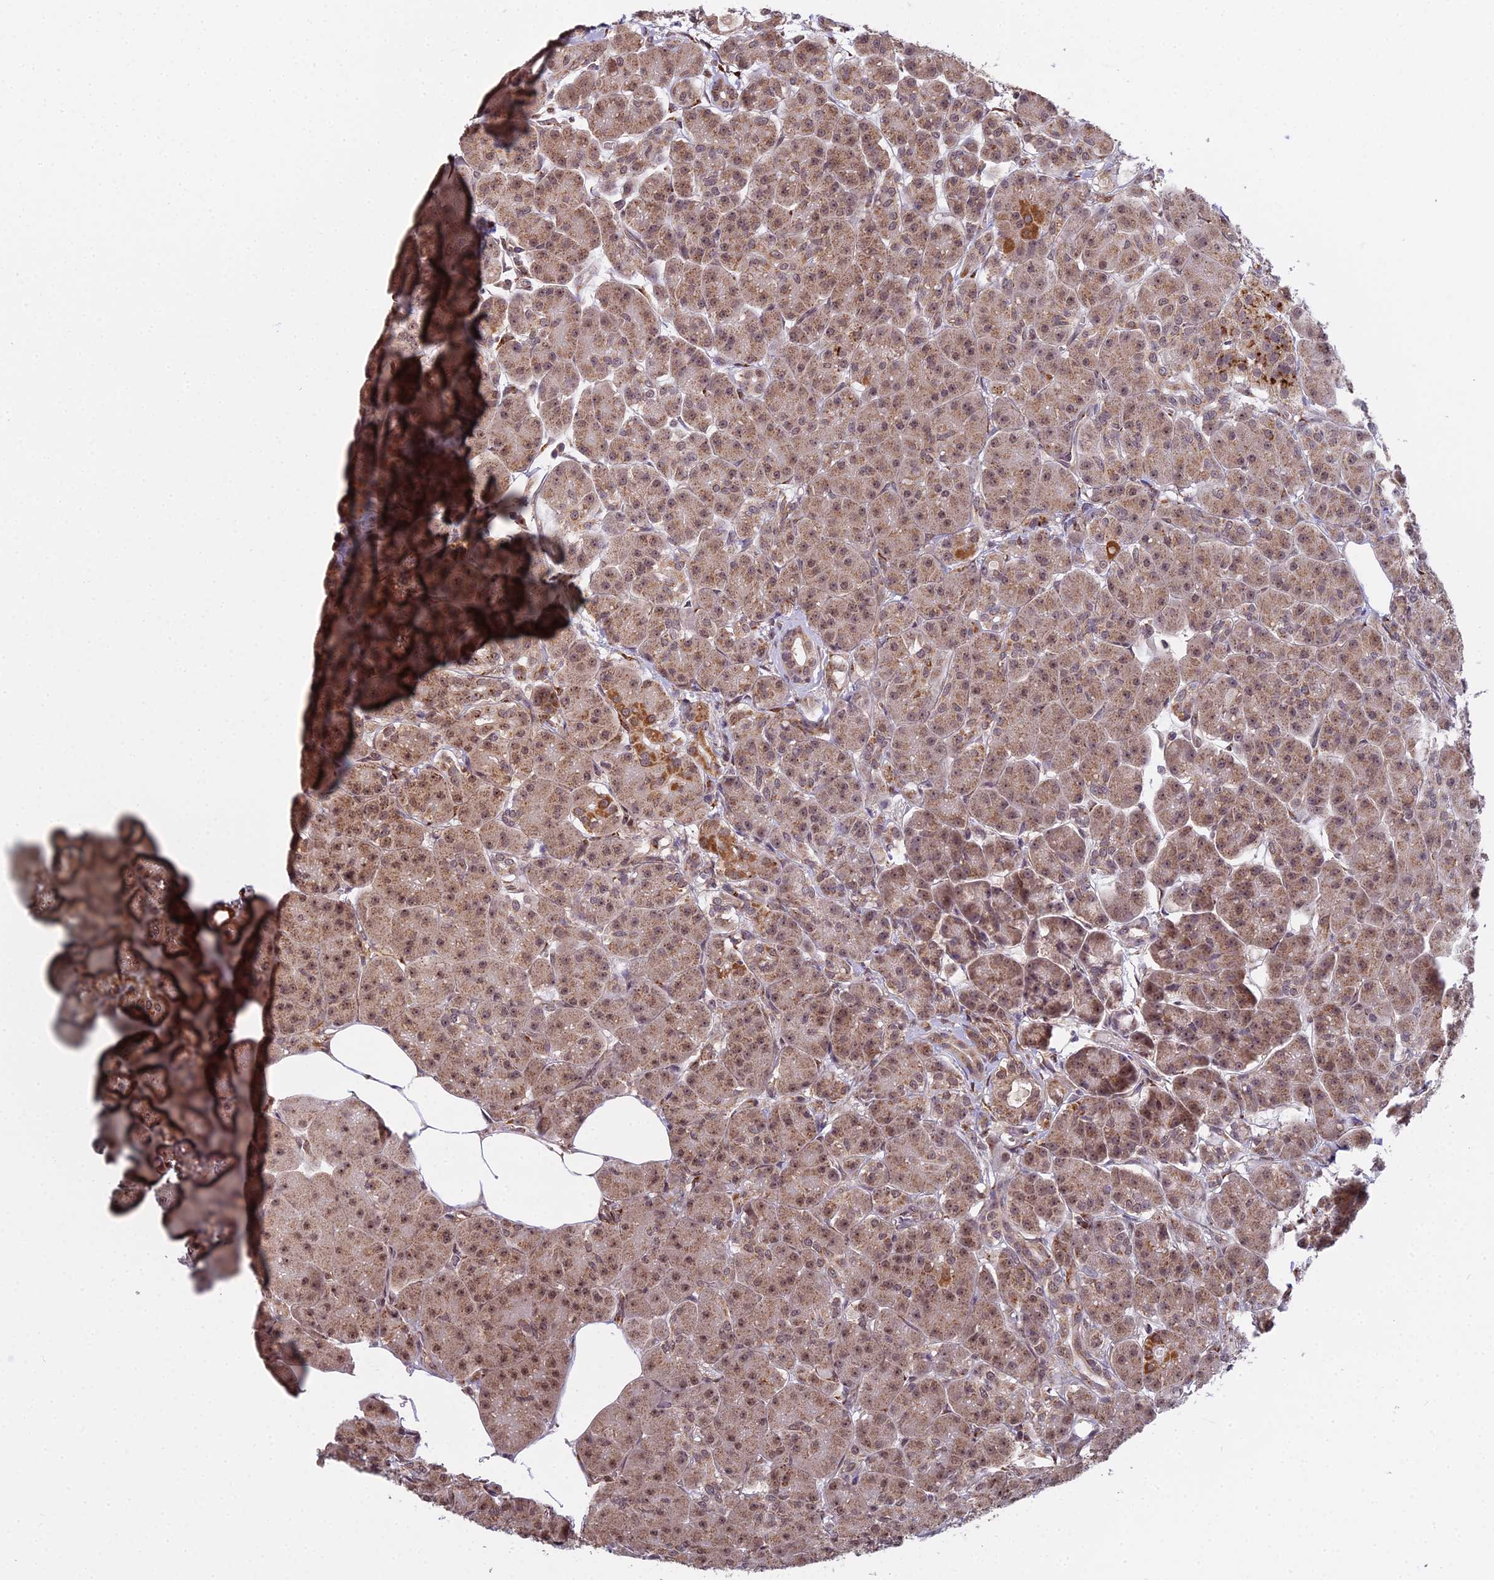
{"staining": {"intensity": "moderate", "quantity": ">75%", "location": "cytoplasmic/membranous,nuclear"}, "tissue": "pancreas", "cell_type": "Exocrine glandular cells", "image_type": "normal", "snomed": [{"axis": "morphology", "description": "Normal tissue, NOS"}, {"axis": "topography", "description": "Pancreas"}], "caption": "Immunohistochemical staining of normal human pancreas displays >75% levels of moderate cytoplasmic/membranous,nuclear protein expression in approximately >75% of exocrine glandular cells. (DAB IHC, brown staining for protein, blue staining for nuclei).", "gene": "MEOX1", "patient": {"sex": "male", "age": 63}}